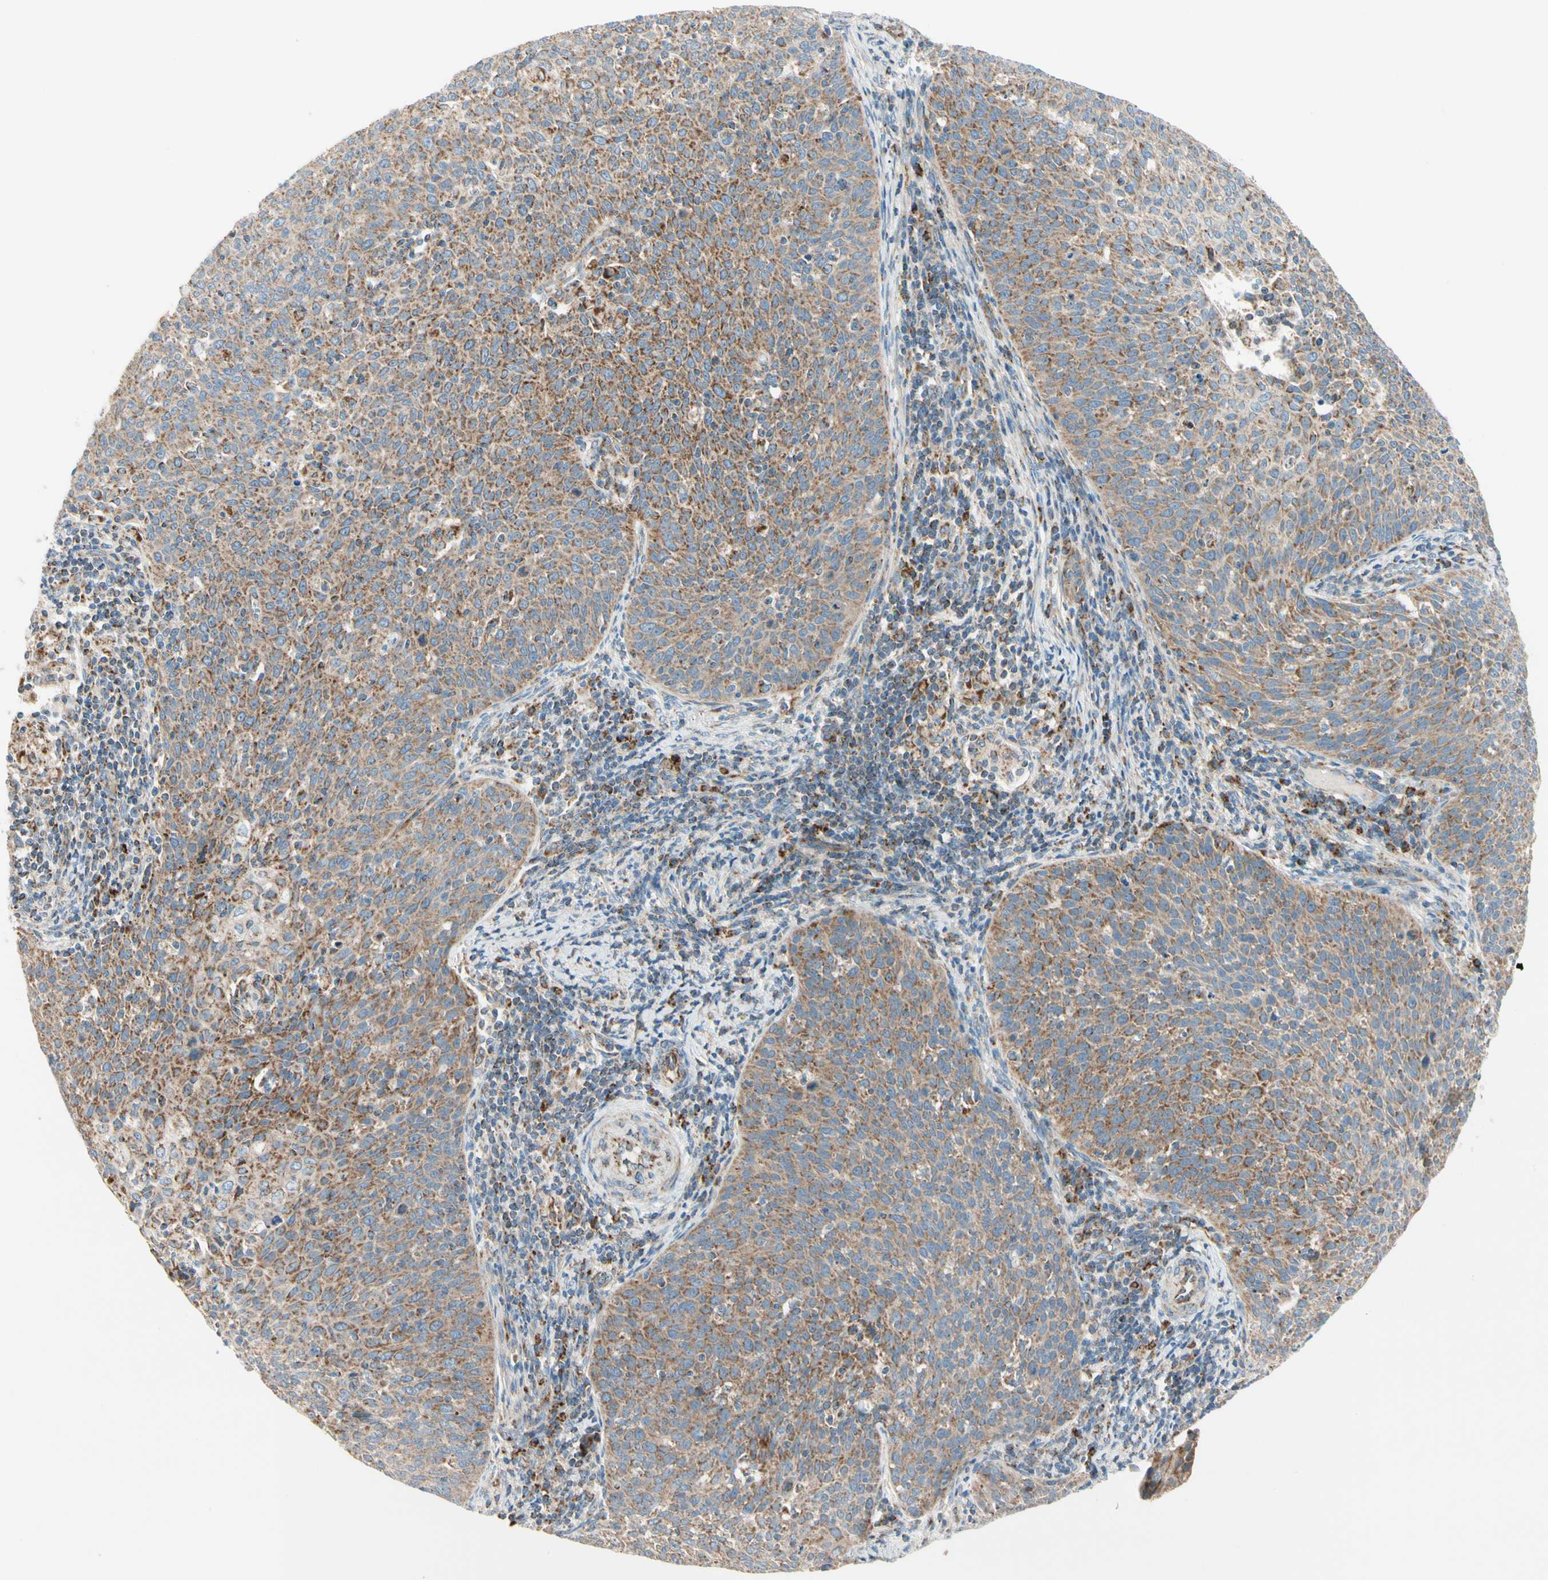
{"staining": {"intensity": "strong", "quantity": ">75%", "location": "cytoplasmic/membranous"}, "tissue": "cervical cancer", "cell_type": "Tumor cells", "image_type": "cancer", "snomed": [{"axis": "morphology", "description": "Squamous cell carcinoma, NOS"}, {"axis": "topography", "description": "Cervix"}], "caption": "Tumor cells reveal high levels of strong cytoplasmic/membranous expression in approximately >75% of cells in squamous cell carcinoma (cervical). (DAB (3,3'-diaminobenzidine) IHC with brightfield microscopy, high magnification).", "gene": "TBC1D10A", "patient": {"sex": "female", "age": 38}}